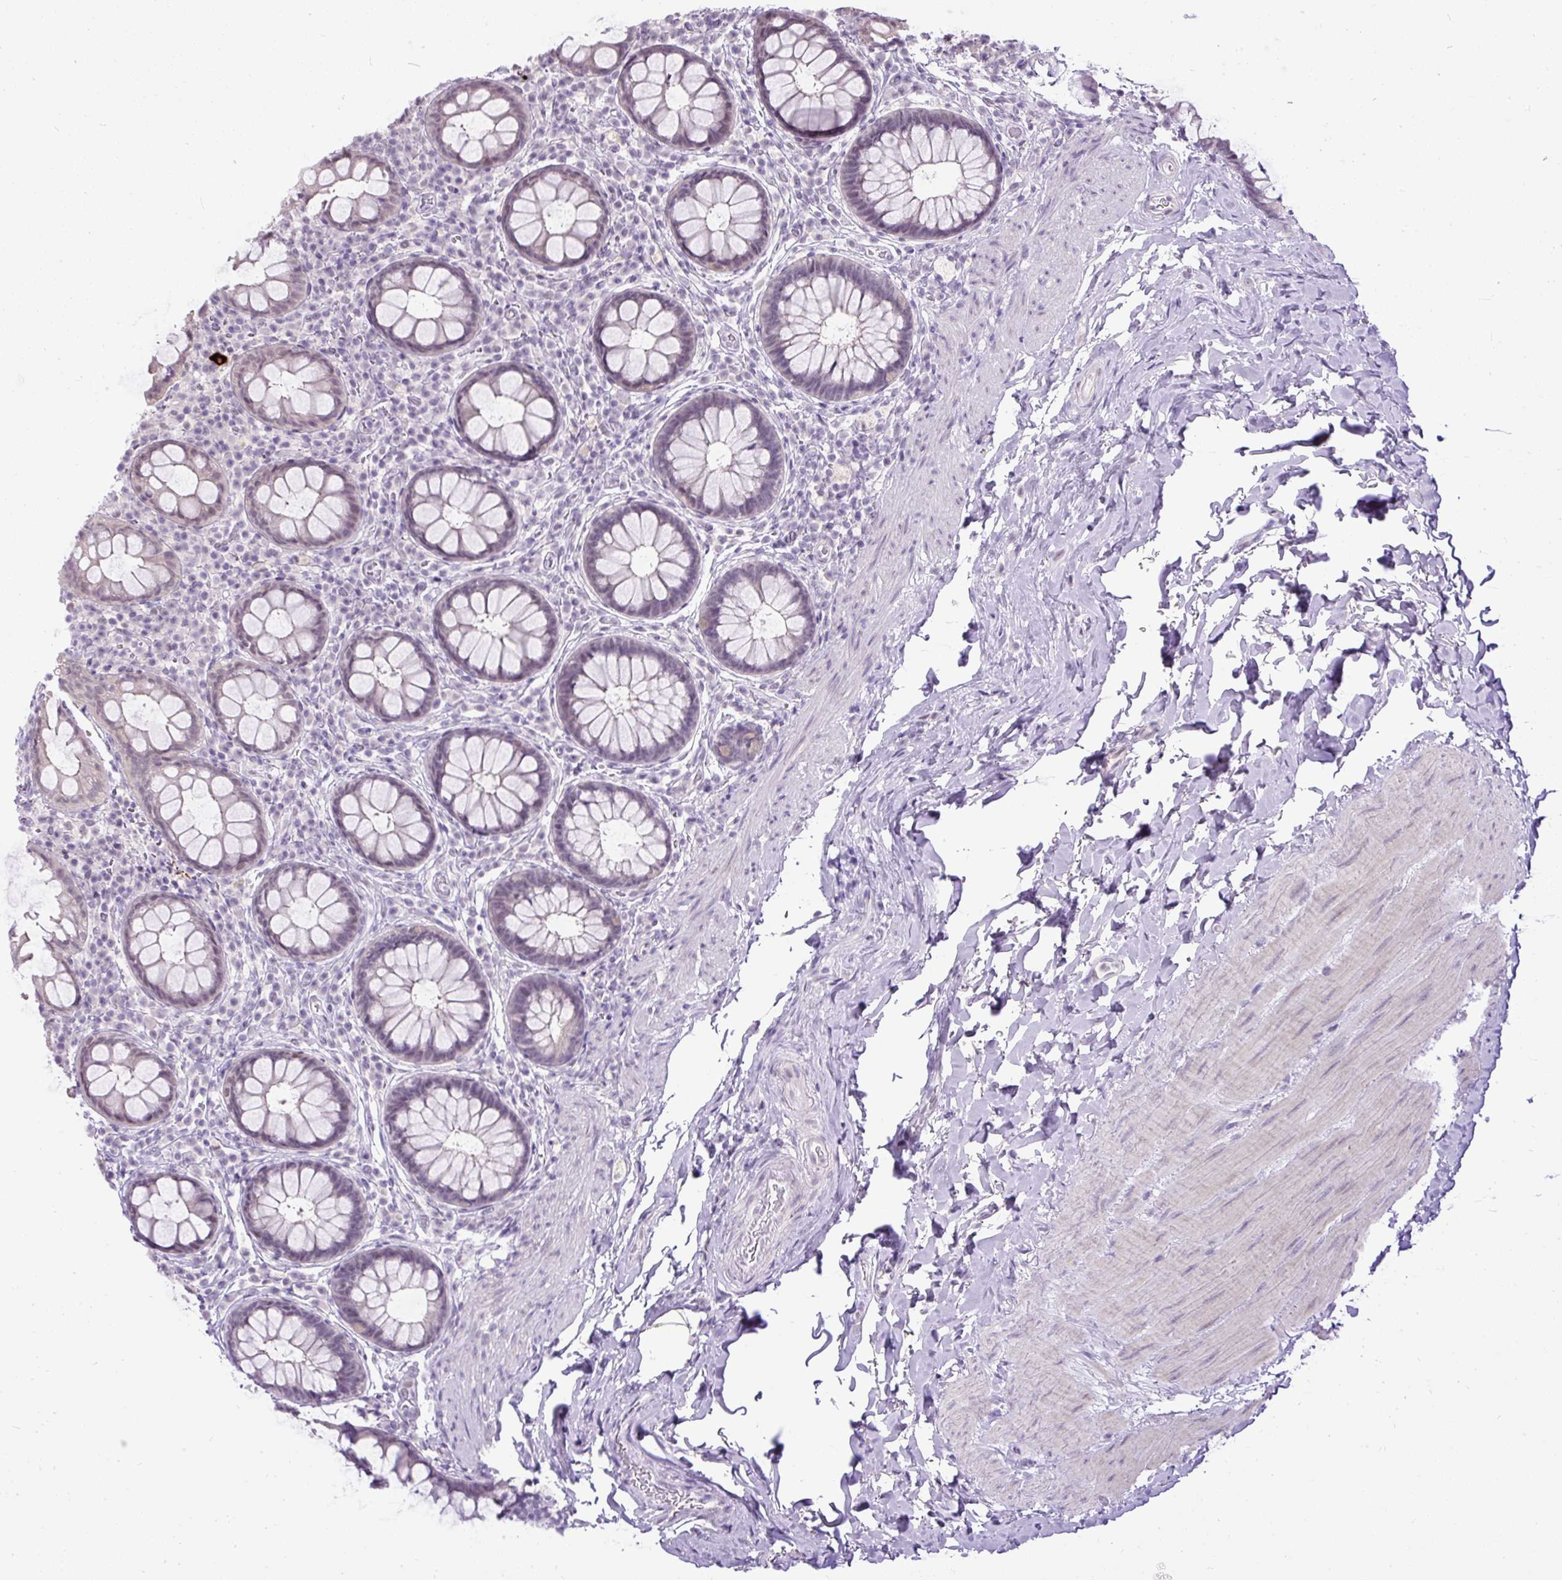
{"staining": {"intensity": "negative", "quantity": "none", "location": "none"}, "tissue": "rectum", "cell_type": "Glandular cells", "image_type": "normal", "snomed": [{"axis": "morphology", "description": "Normal tissue, NOS"}, {"axis": "topography", "description": "Rectum"}], "caption": "DAB immunohistochemical staining of normal human rectum shows no significant expression in glandular cells. (Brightfield microscopy of DAB IHC at high magnification).", "gene": "WNT10B", "patient": {"sex": "female", "age": 69}}